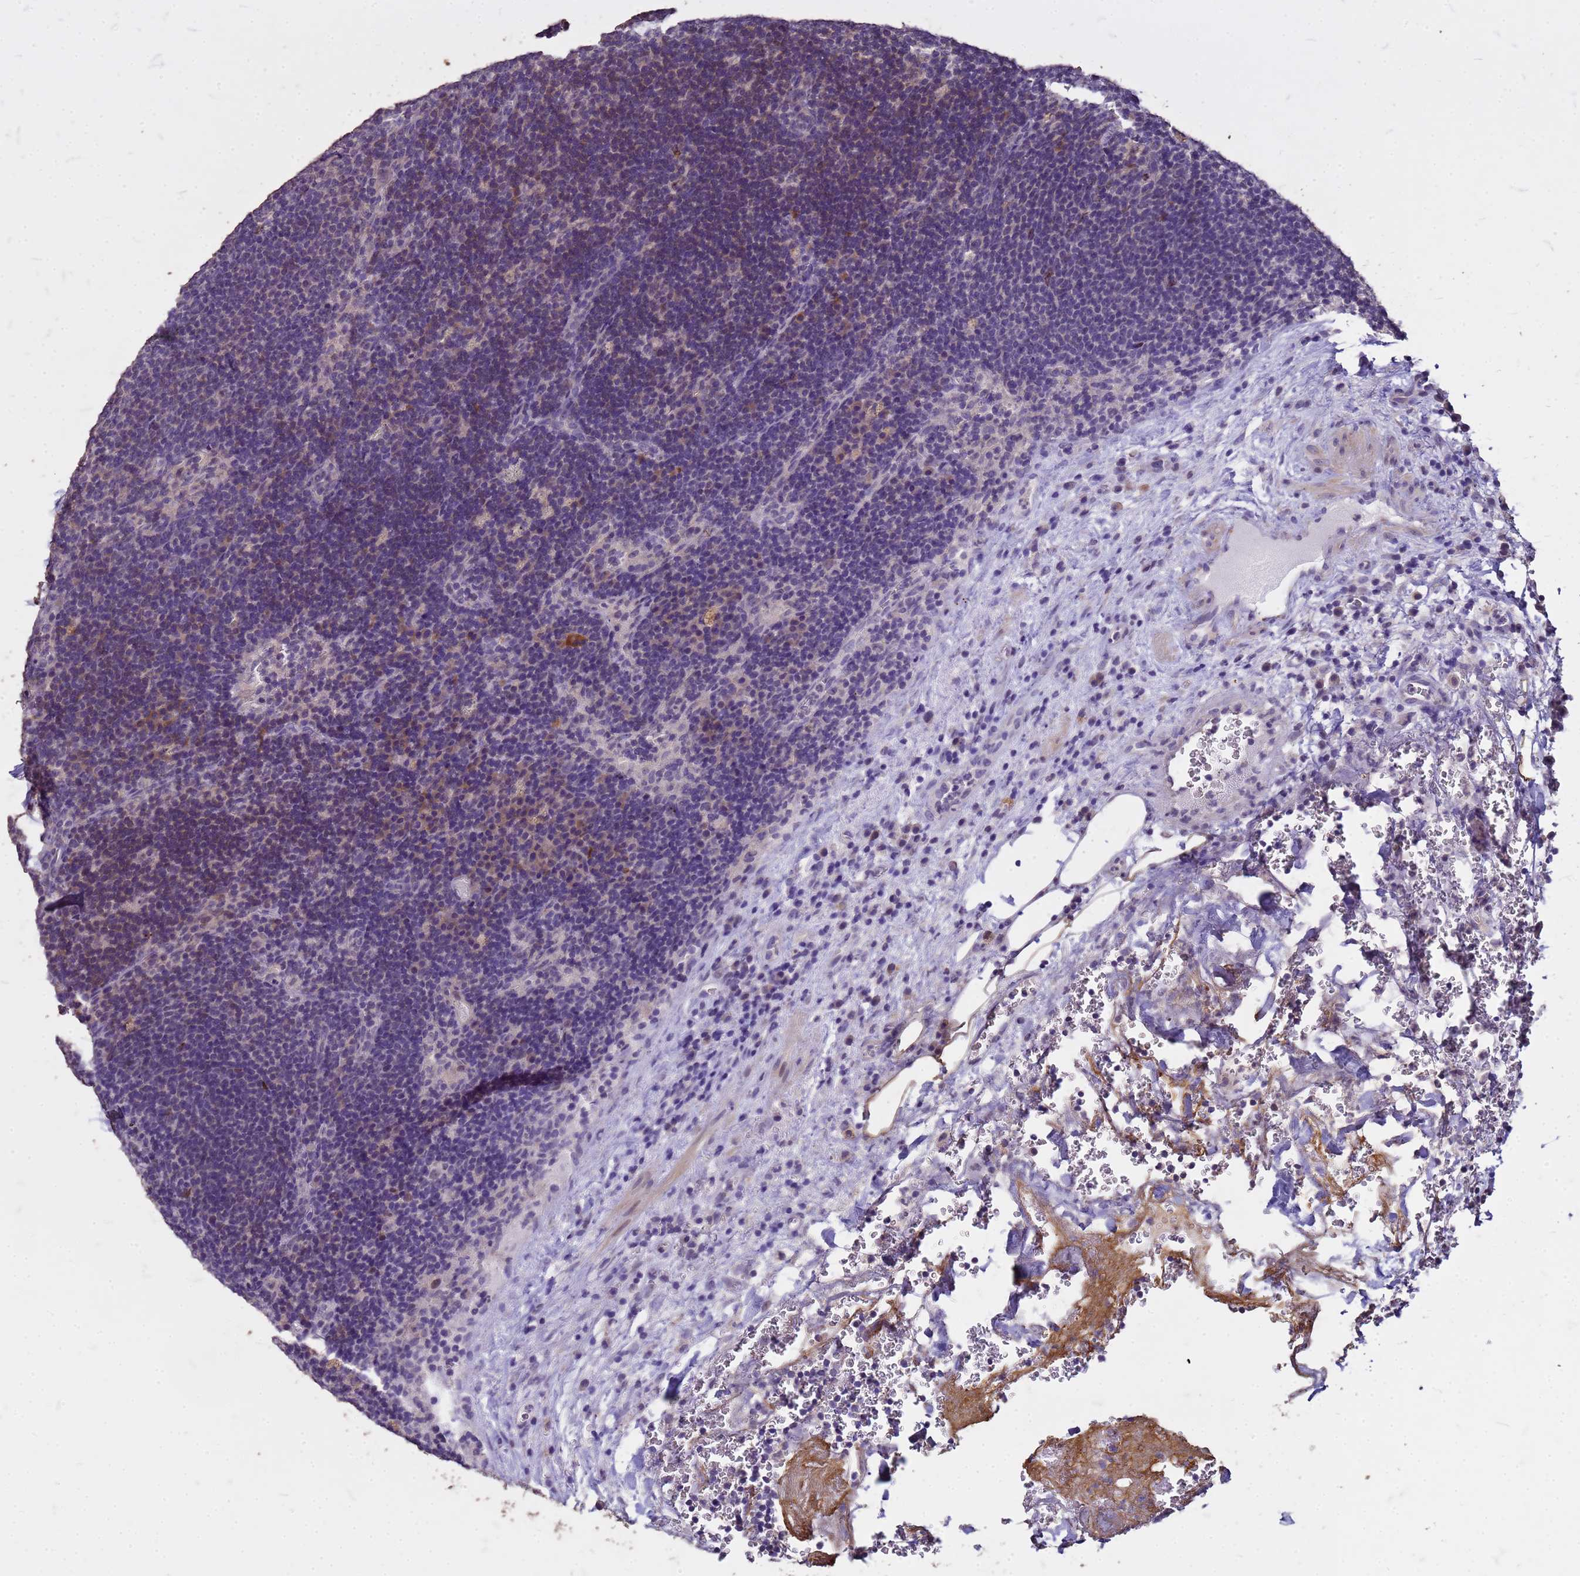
{"staining": {"intensity": "negative", "quantity": "none", "location": "none"}, "tissue": "lymph node", "cell_type": "Germinal center cells", "image_type": "normal", "snomed": [{"axis": "morphology", "description": "Normal tissue, NOS"}, {"axis": "topography", "description": "Lymph node"}], "caption": "Germinal center cells are negative for brown protein staining in unremarkable lymph node. Brightfield microscopy of immunohistochemistry (IHC) stained with DAB (3,3'-diaminobenzidine) (brown) and hematoxylin (blue), captured at high magnification.", "gene": "FAM184B", "patient": {"sex": "female", "age": 70}}